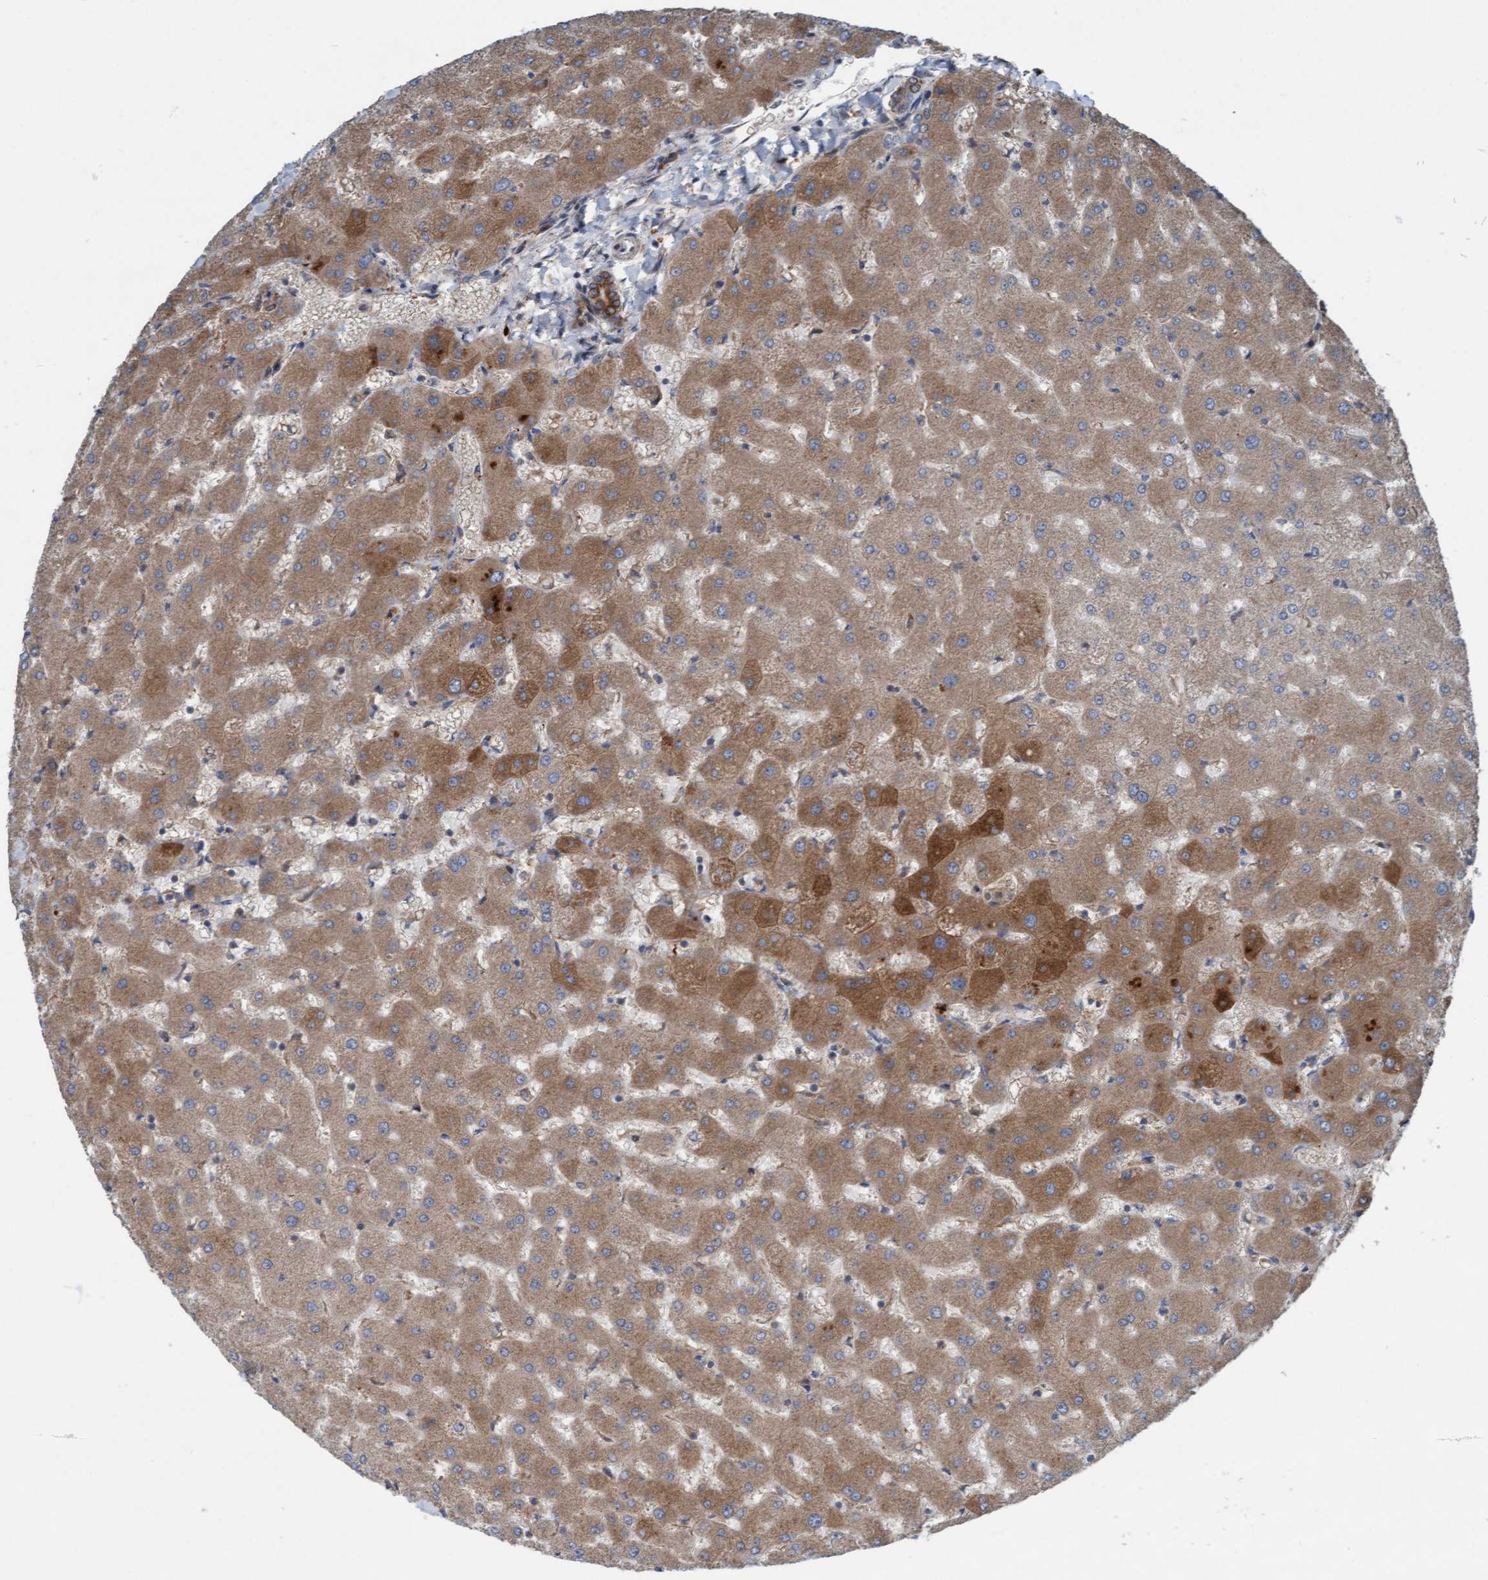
{"staining": {"intensity": "moderate", "quantity": ">75%", "location": "cytoplasmic/membranous"}, "tissue": "liver", "cell_type": "Cholangiocytes", "image_type": "normal", "snomed": [{"axis": "morphology", "description": "Normal tissue, NOS"}, {"axis": "topography", "description": "Liver"}], "caption": "High-magnification brightfield microscopy of normal liver stained with DAB (3,3'-diaminobenzidine) (brown) and counterstained with hematoxylin (blue). cholangiocytes exhibit moderate cytoplasmic/membranous staining is present in about>75% of cells. (Brightfield microscopy of DAB IHC at high magnification).", "gene": "KLHL26", "patient": {"sex": "female", "age": 63}}